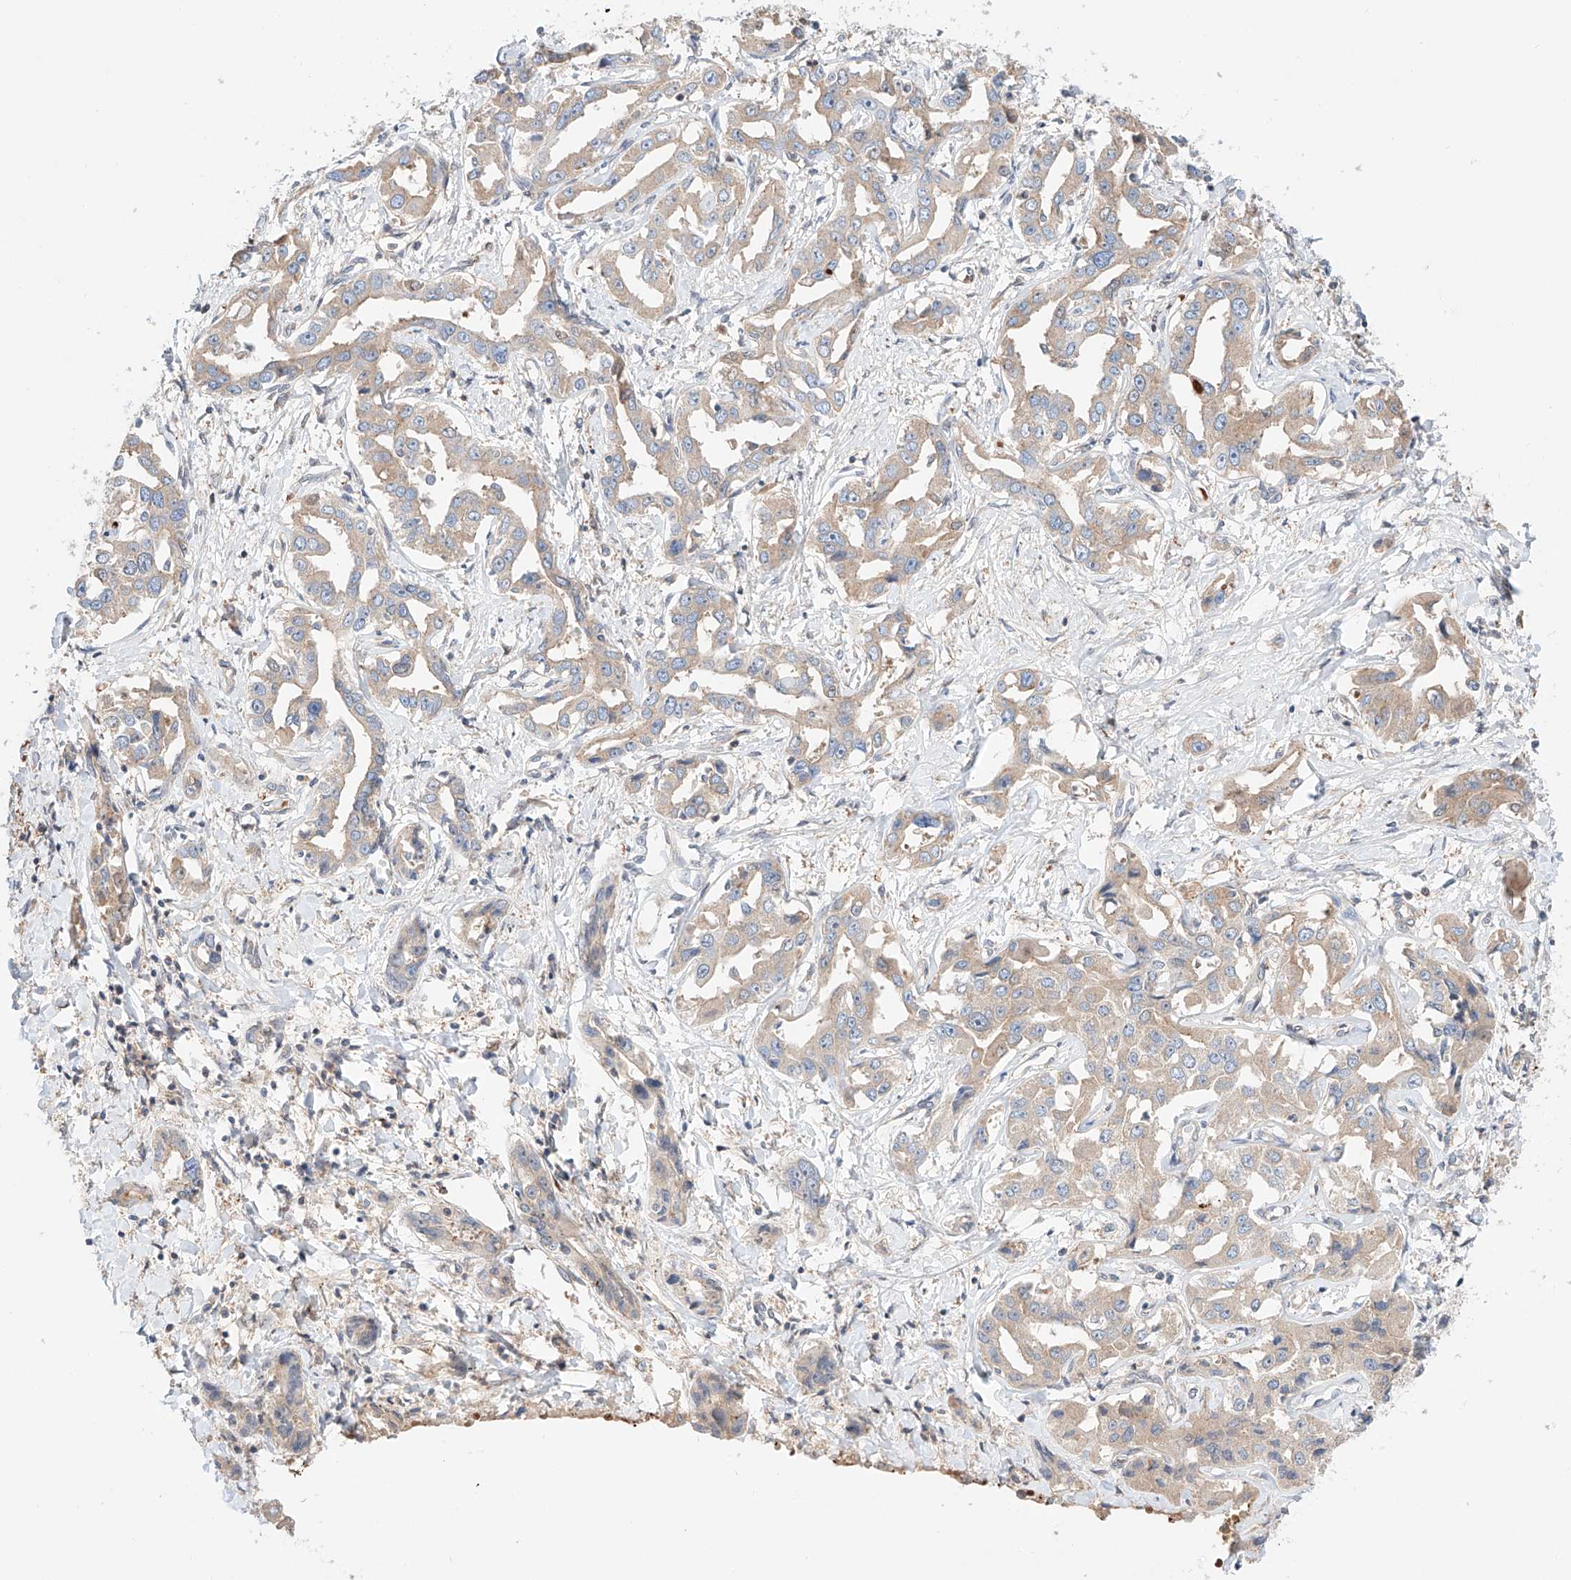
{"staining": {"intensity": "moderate", "quantity": ">75%", "location": "cytoplasmic/membranous"}, "tissue": "liver cancer", "cell_type": "Tumor cells", "image_type": "cancer", "snomed": [{"axis": "morphology", "description": "Cholangiocarcinoma"}, {"axis": "topography", "description": "Liver"}], "caption": "Liver cancer (cholangiocarcinoma) tissue reveals moderate cytoplasmic/membranous expression in approximately >75% of tumor cells, visualized by immunohistochemistry.", "gene": "PGGT1B", "patient": {"sex": "male", "age": 59}}